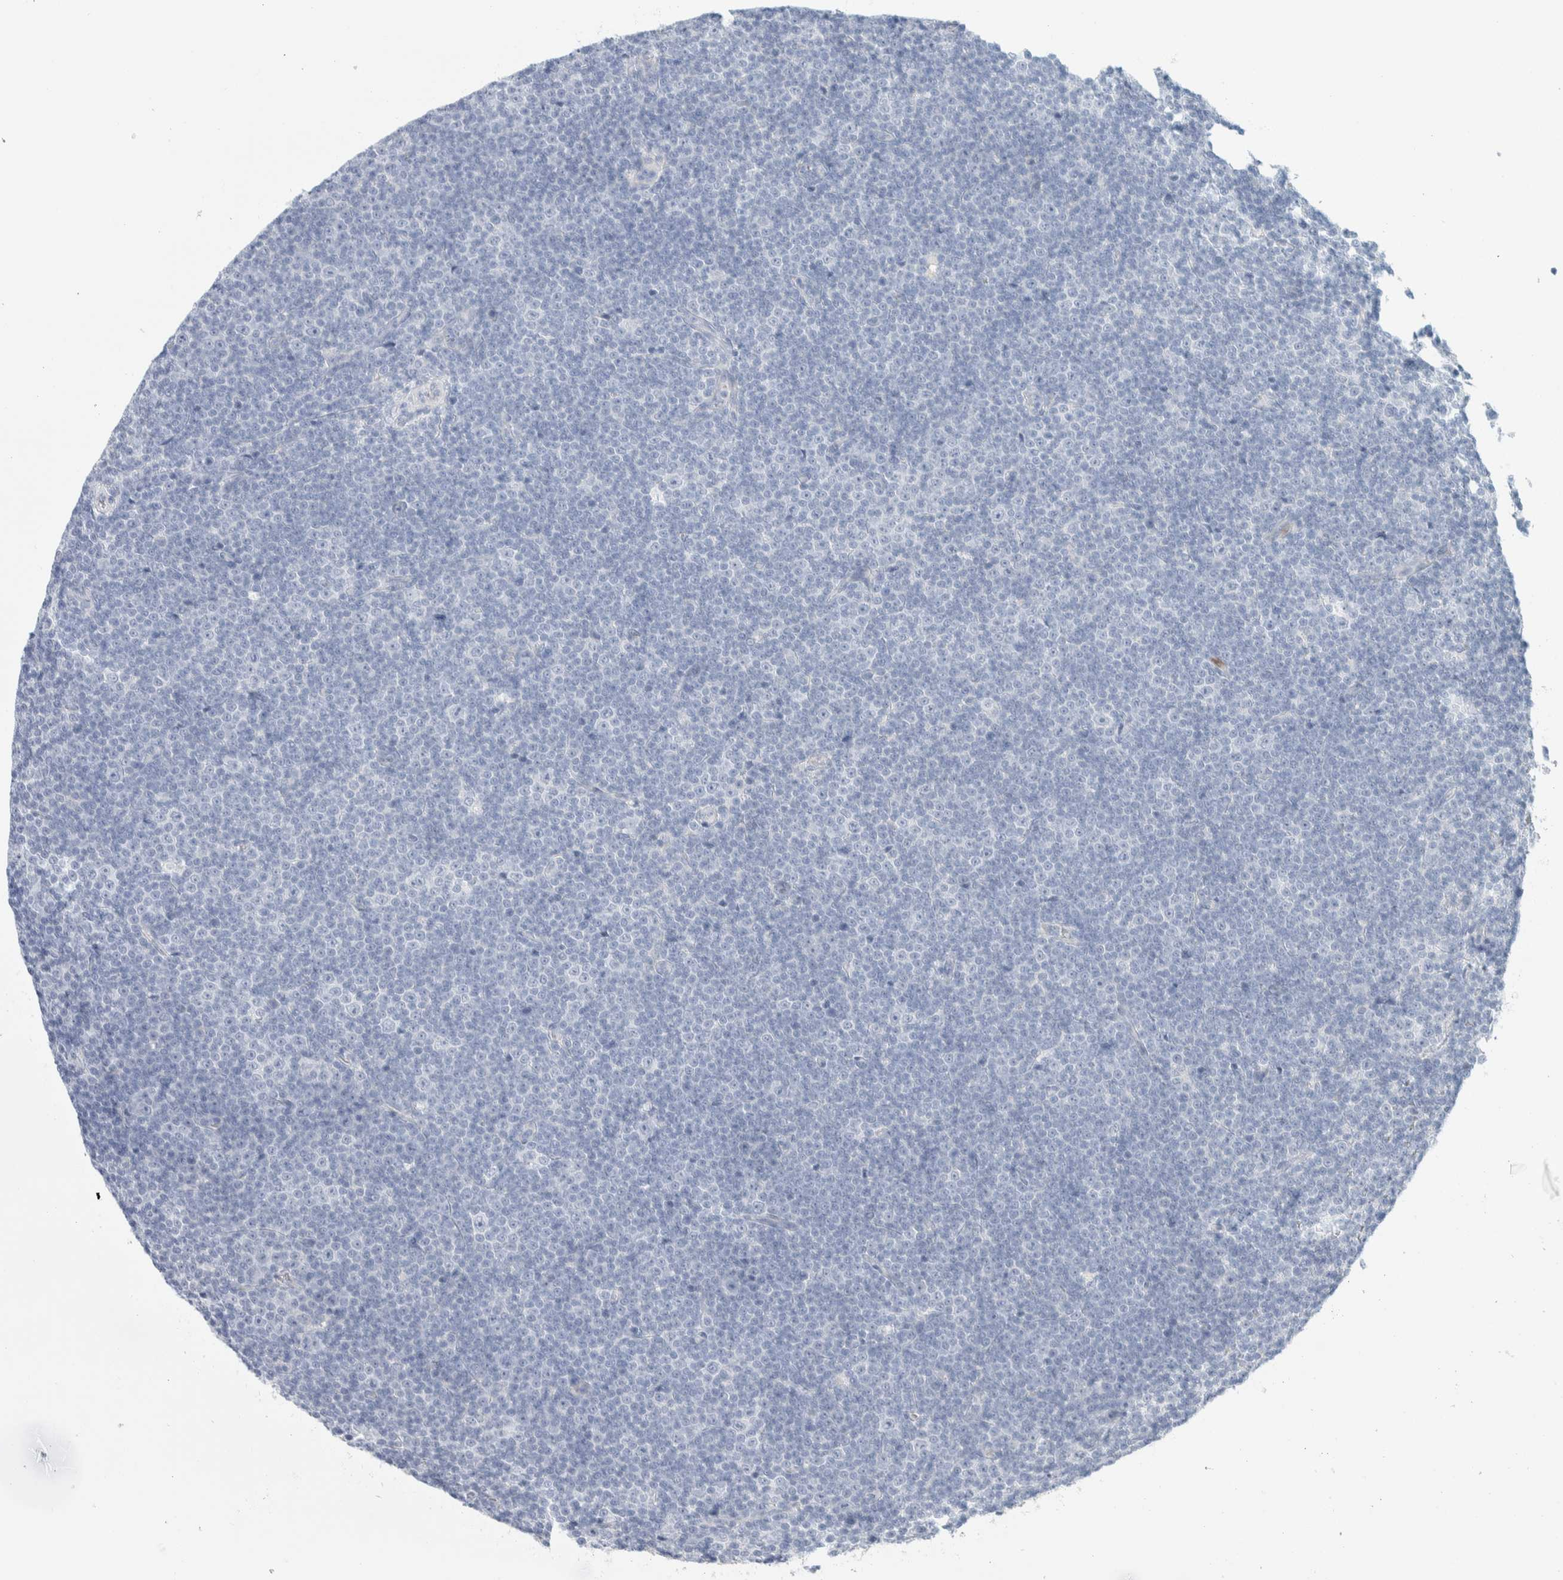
{"staining": {"intensity": "negative", "quantity": "none", "location": "none"}, "tissue": "lymphoma", "cell_type": "Tumor cells", "image_type": "cancer", "snomed": [{"axis": "morphology", "description": "Malignant lymphoma, non-Hodgkin's type, Low grade"}, {"axis": "topography", "description": "Lymph node"}], "caption": "Lymphoma stained for a protein using immunohistochemistry demonstrates no staining tumor cells.", "gene": "ATCAY", "patient": {"sex": "female", "age": 67}}